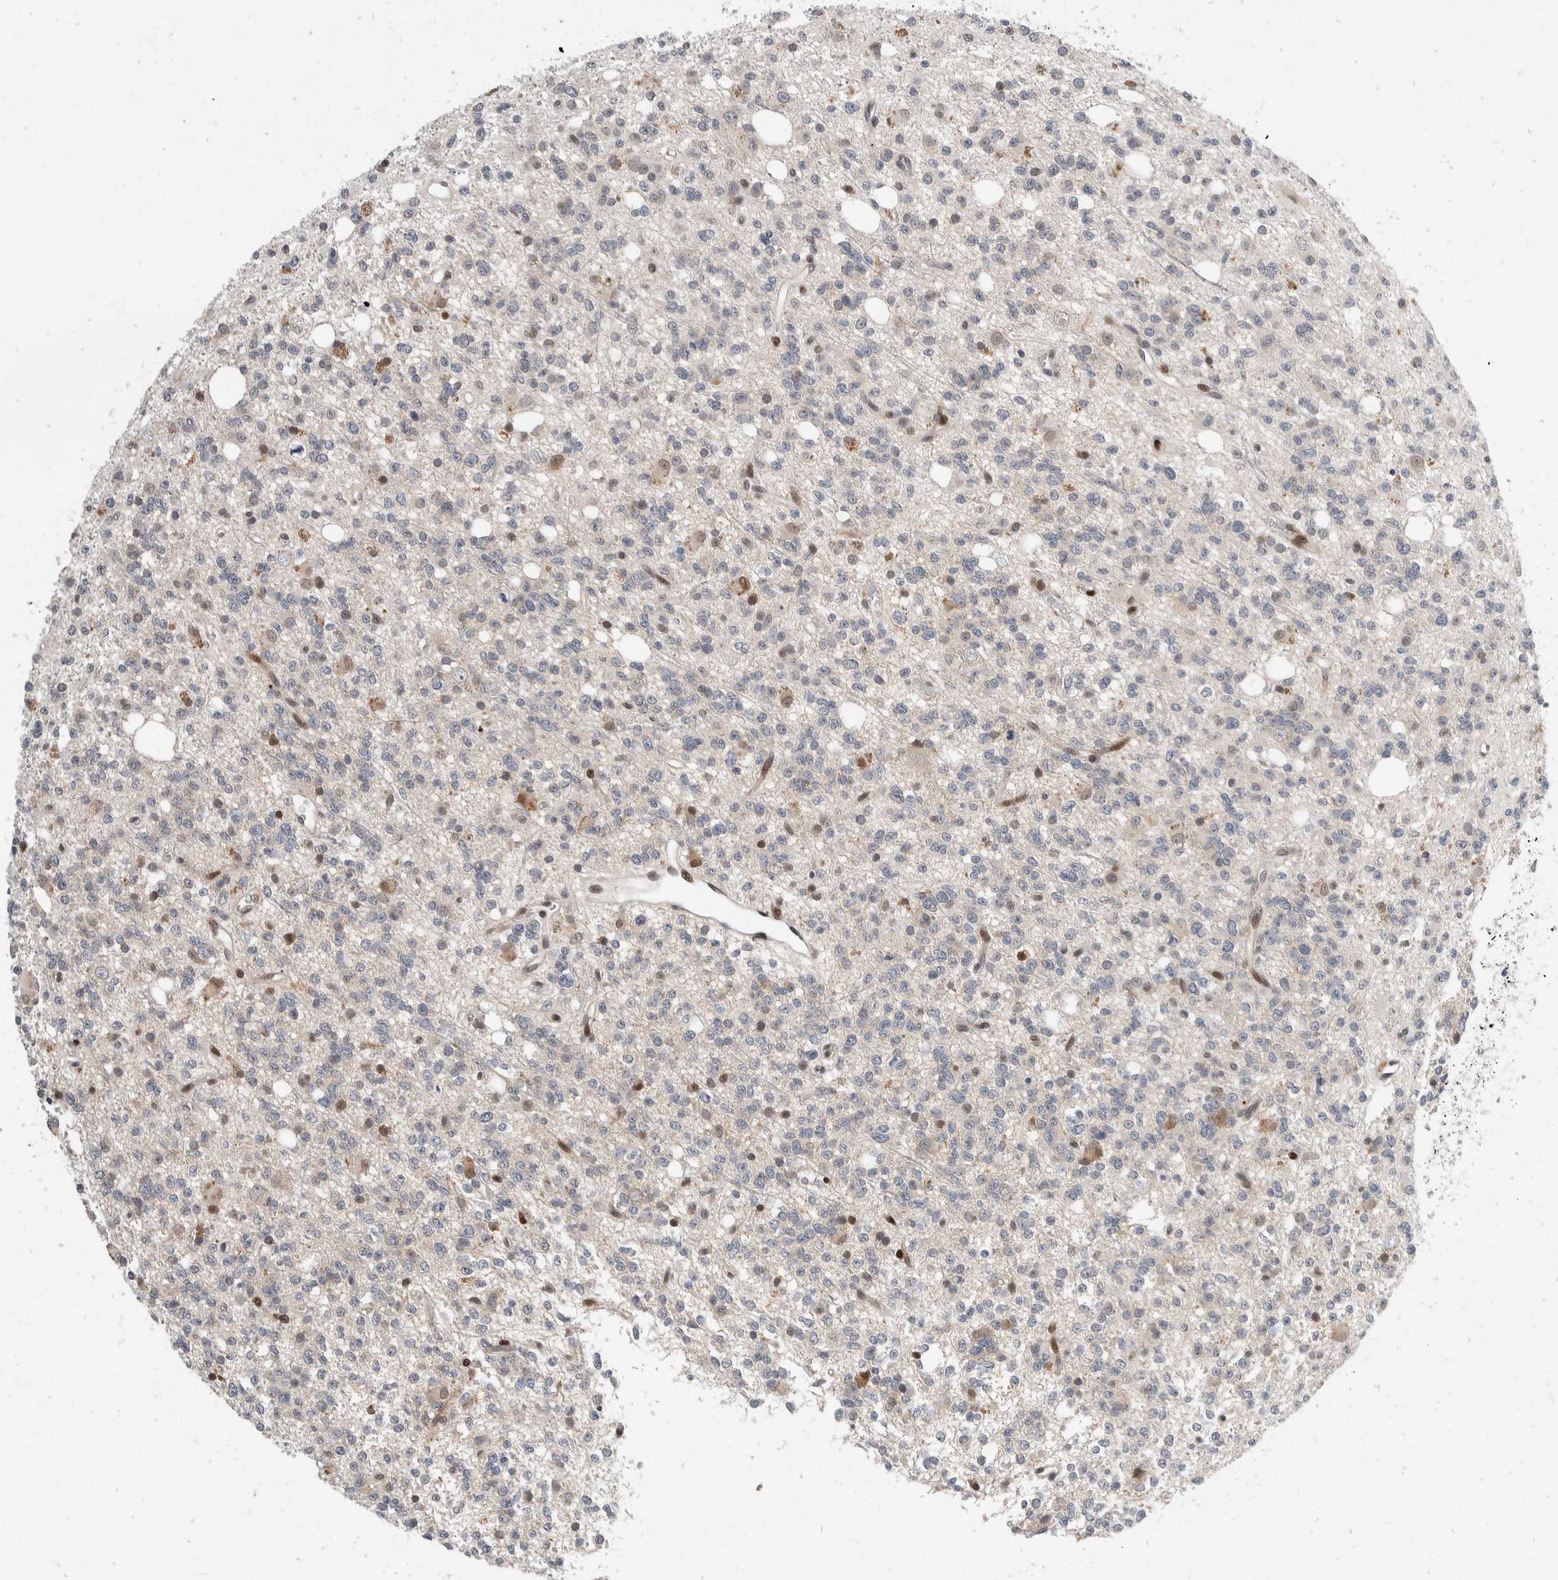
{"staining": {"intensity": "negative", "quantity": "none", "location": "none"}, "tissue": "glioma", "cell_type": "Tumor cells", "image_type": "cancer", "snomed": [{"axis": "morphology", "description": "Glioma, malignant, High grade"}, {"axis": "topography", "description": "Brain"}], "caption": "Immunohistochemistry micrograph of high-grade glioma (malignant) stained for a protein (brown), which reveals no positivity in tumor cells.", "gene": "ZNF703", "patient": {"sex": "female", "age": 62}}